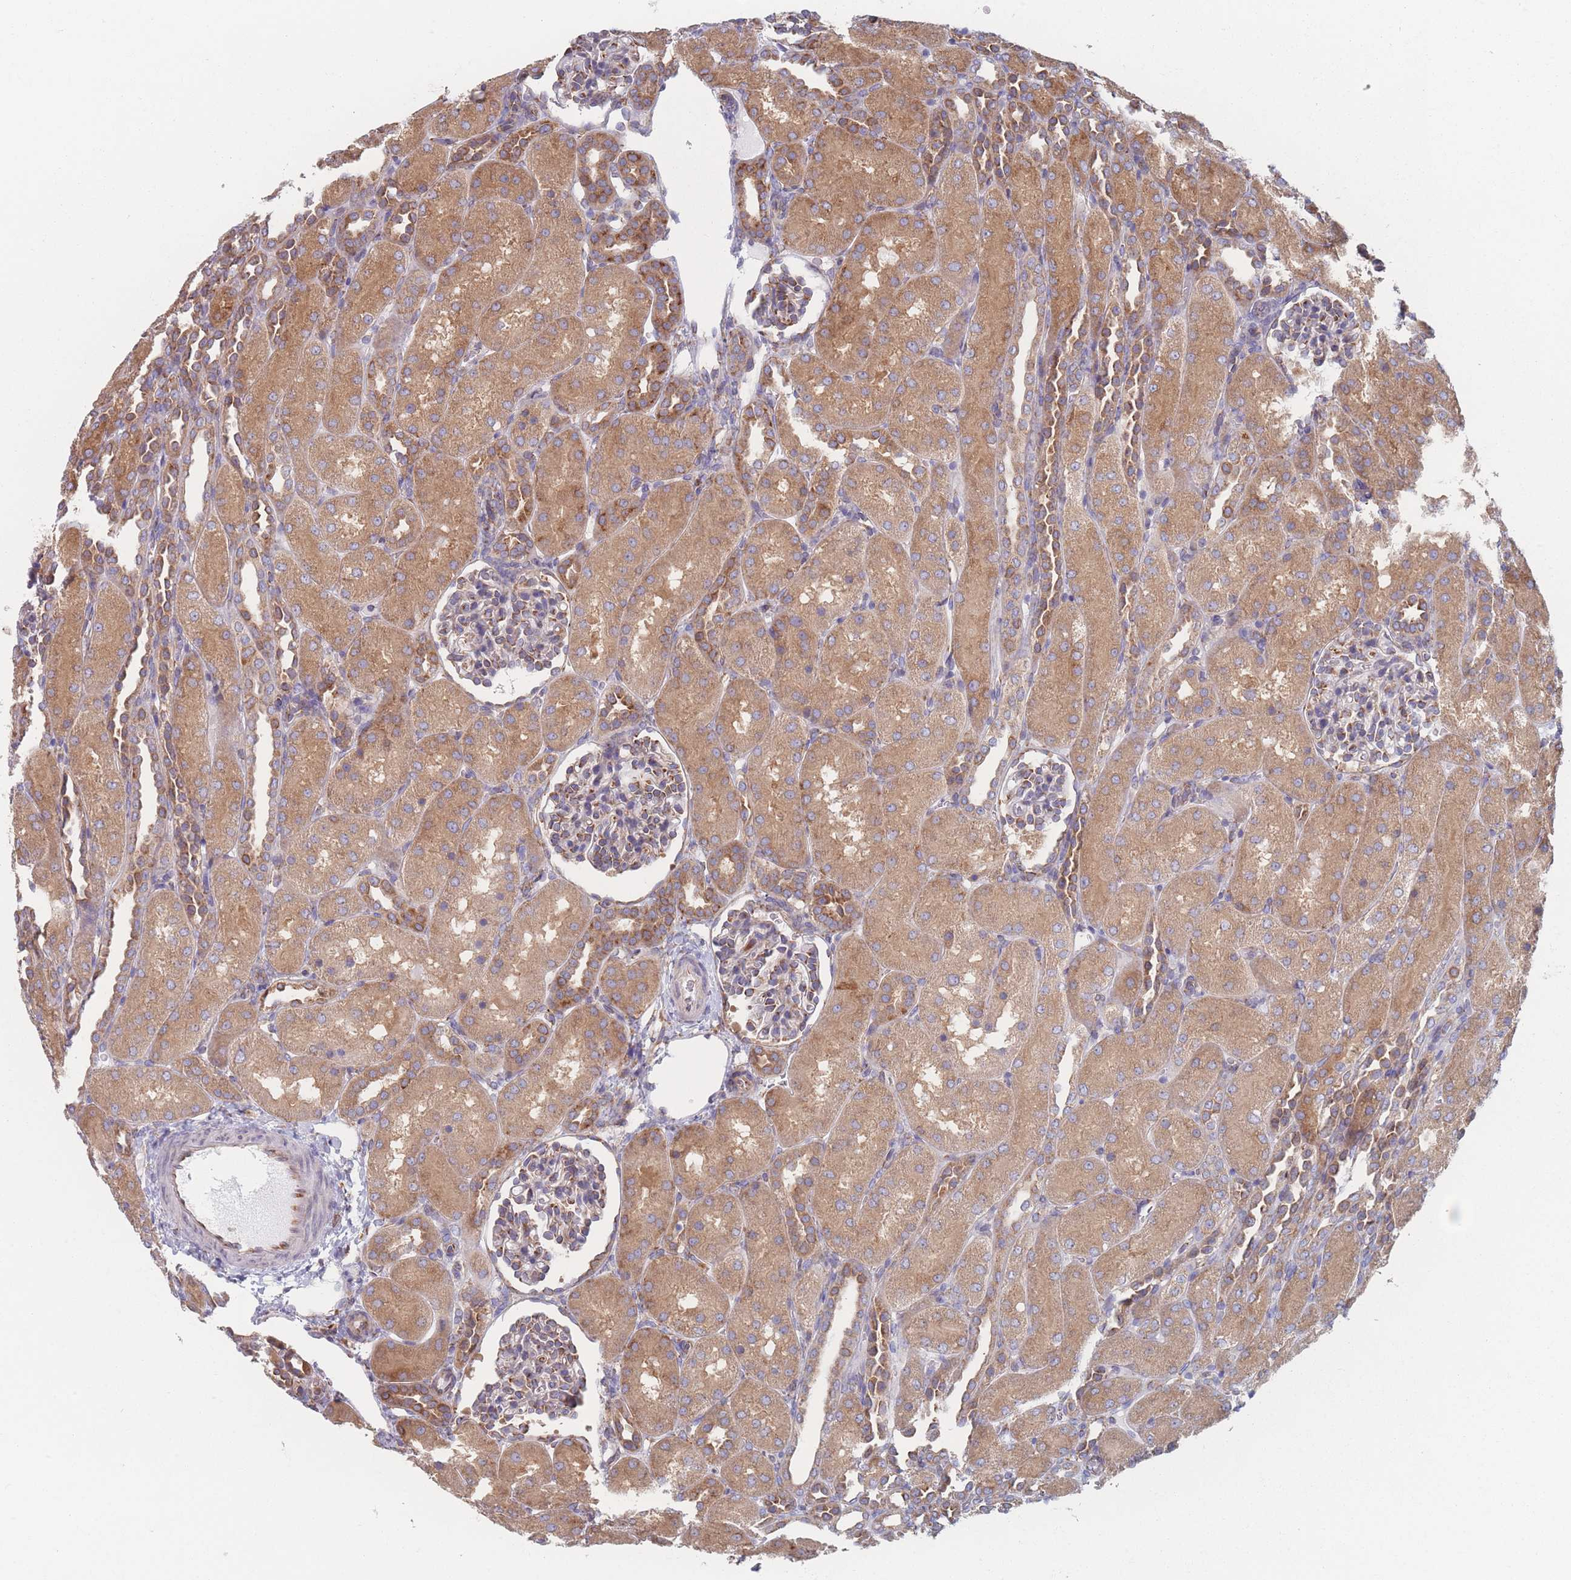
{"staining": {"intensity": "moderate", "quantity": "25%-75%", "location": "cytoplasmic/membranous"}, "tissue": "kidney", "cell_type": "Cells in glomeruli", "image_type": "normal", "snomed": [{"axis": "morphology", "description": "Normal tissue, NOS"}, {"axis": "topography", "description": "Kidney"}], "caption": "Kidney was stained to show a protein in brown. There is medium levels of moderate cytoplasmic/membranous expression in about 25%-75% of cells in glomeruli. The protein of interest is shown in brown color, while the nuclei are stained blue.", "gene": "EEF1B2", "patient": {"sex": "male", "age": 1}}